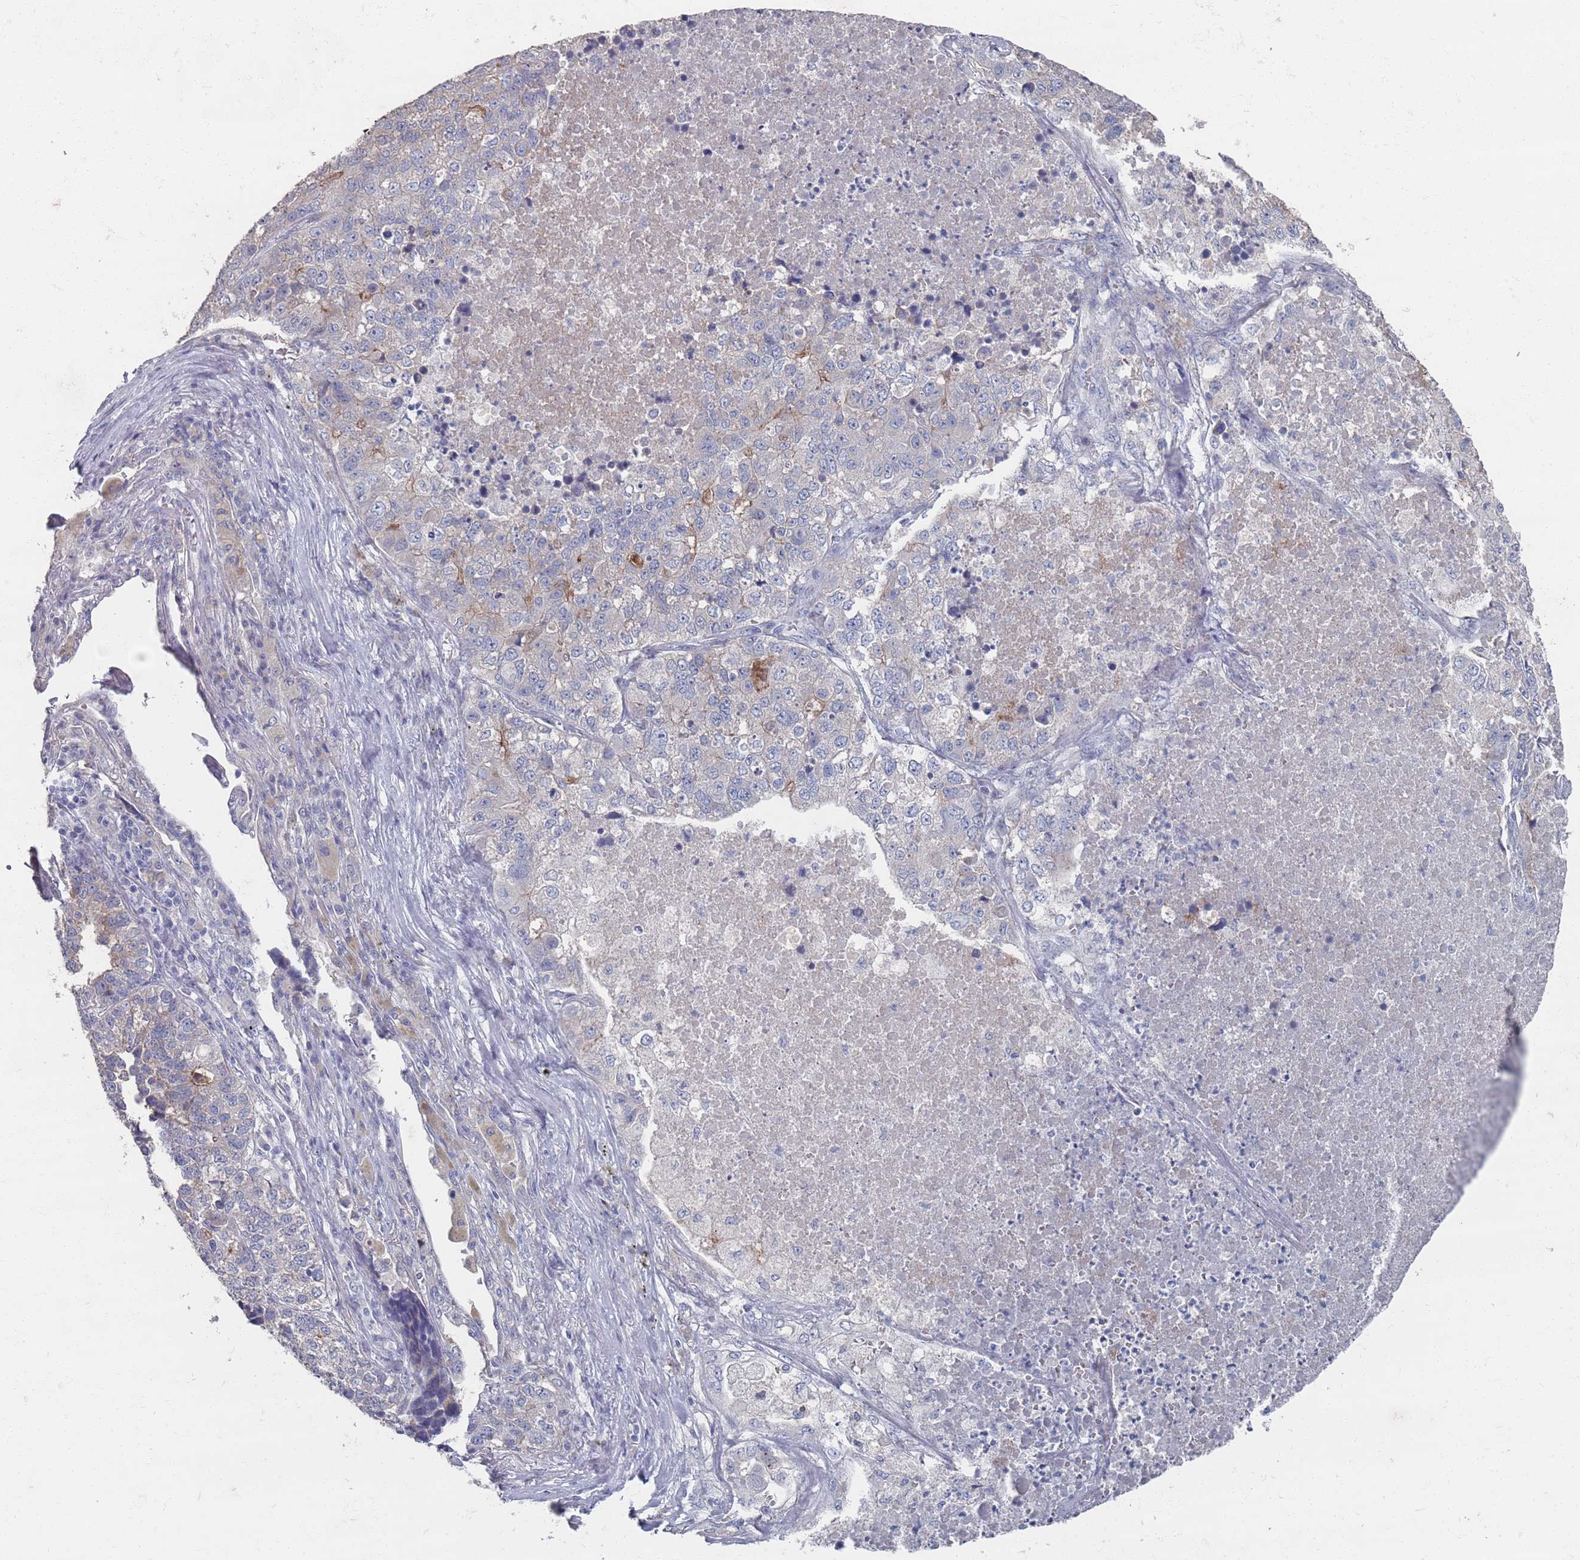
{"staining": {"intensity": "strong", "quantity": "<25%", "location": "cytoplasmic/membranous"}, "tissue": "lung cancer", "cell_type": "Tumor cells", "image_type": "cancer", "snomed": [{"axis": "morphology", "description": "Adenocarcinoma, NOS"}, {"axis": "topography", "description": "Lung"}], "caption": "Brown immunohistochemical staining in human lung cancer (adenocarcinoma) demonstrates strong cytoplasmic/membranous expression in approximately <25% of tumor cells.", "gene": "PROM2", "patient": {"sex": "male", "age": 49}}